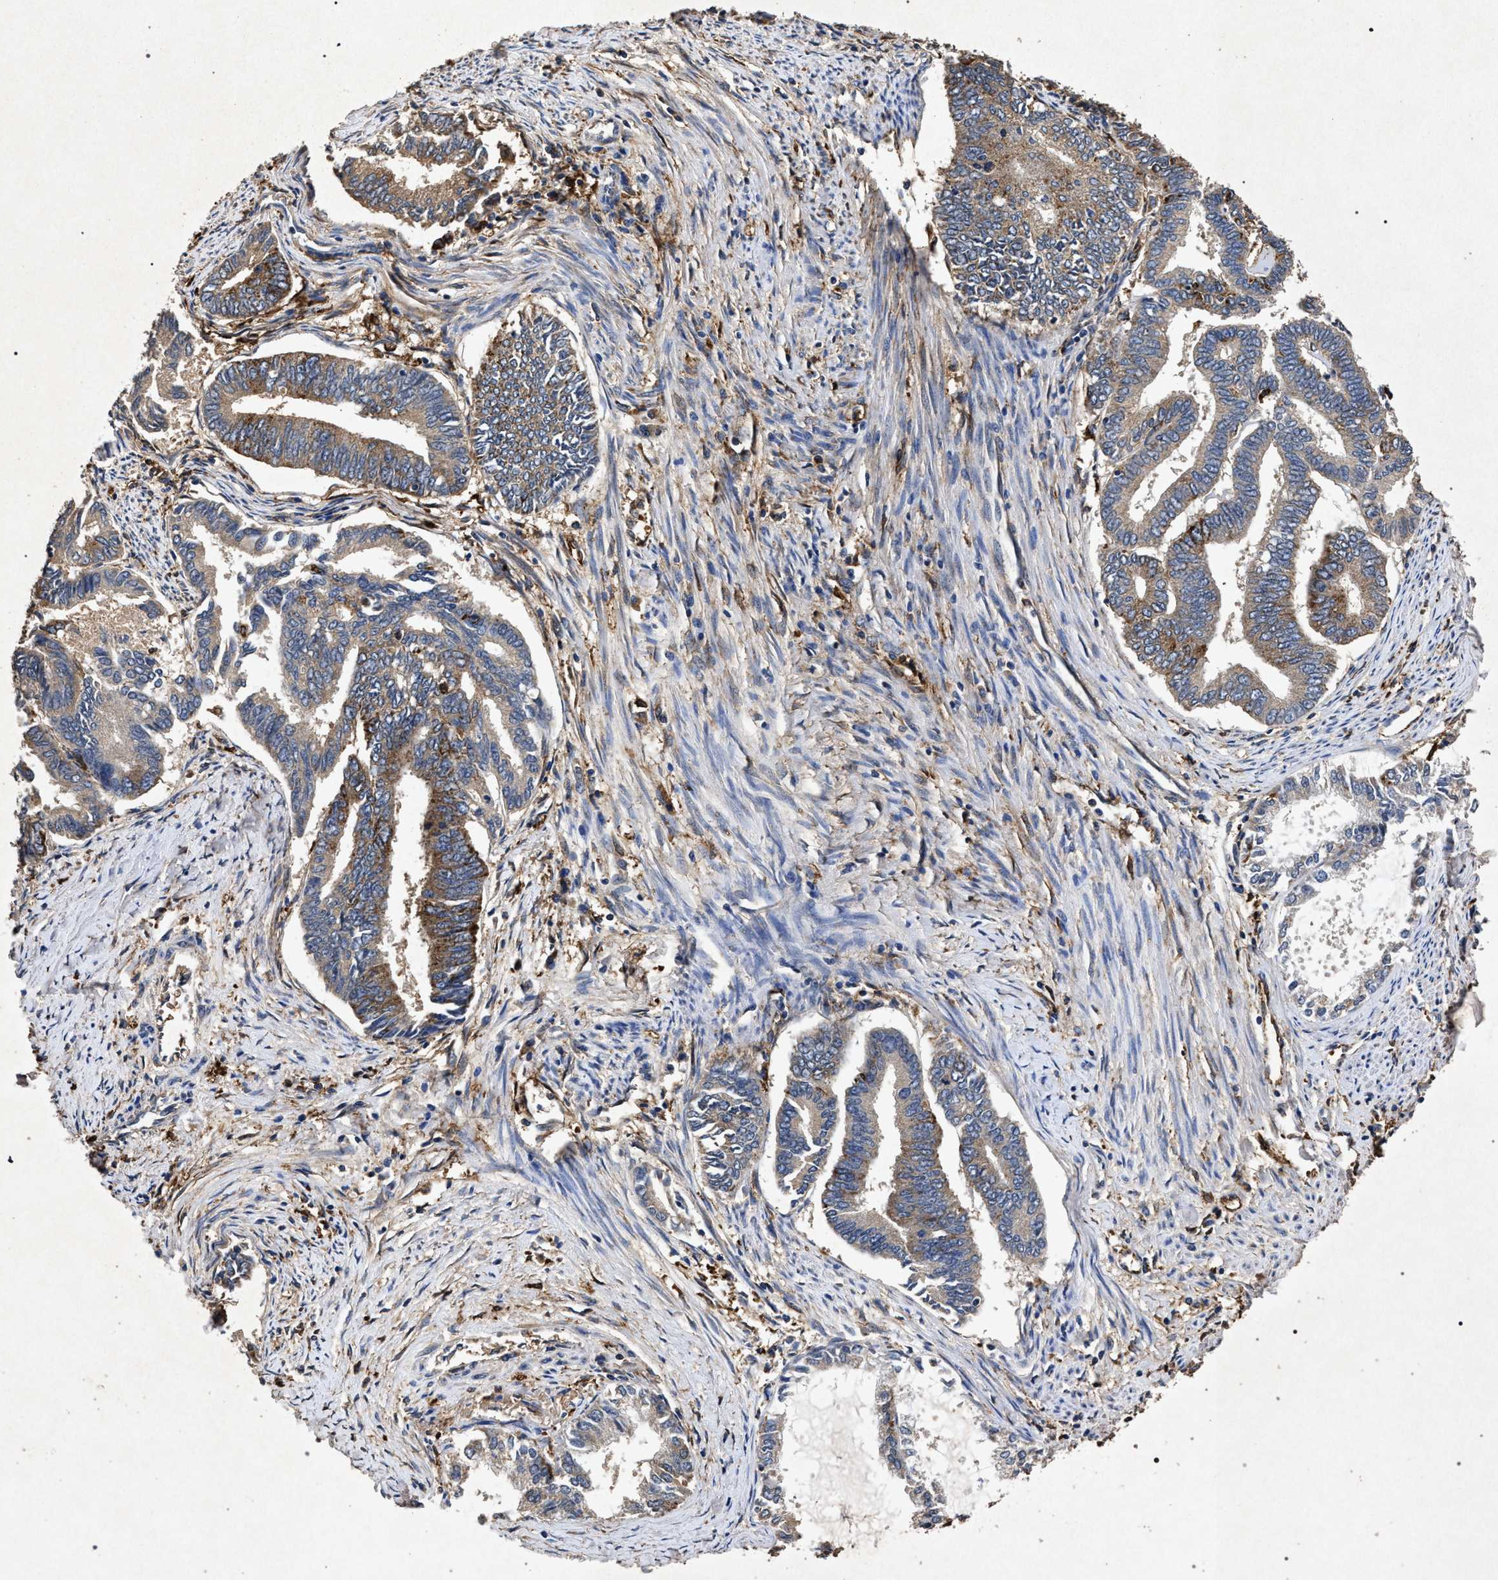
{"staining": {"intensity": "moderate", "quantity": "25%-75%", "location": "cytoplasmic/membranous"}, "tissue": "endometrial cancer", "cell_type": "Tumor cells", "image_type": "cancer", "snomed": [{"axis": "morphology", "description": "Adenocarcinoma, NOS"}, {"axis": "topography", "description": "Endometrium"}], "caption": "High-power microscopy captured an immunohistochemistry histopathology image of adenocarcinoma (endometrial), revealing moderate cytoplasmic/membranous positivity in about 25%-75% of tumor cells.", "gene": "MARCKS", "patient": {"sex": "female", "age": 86}}